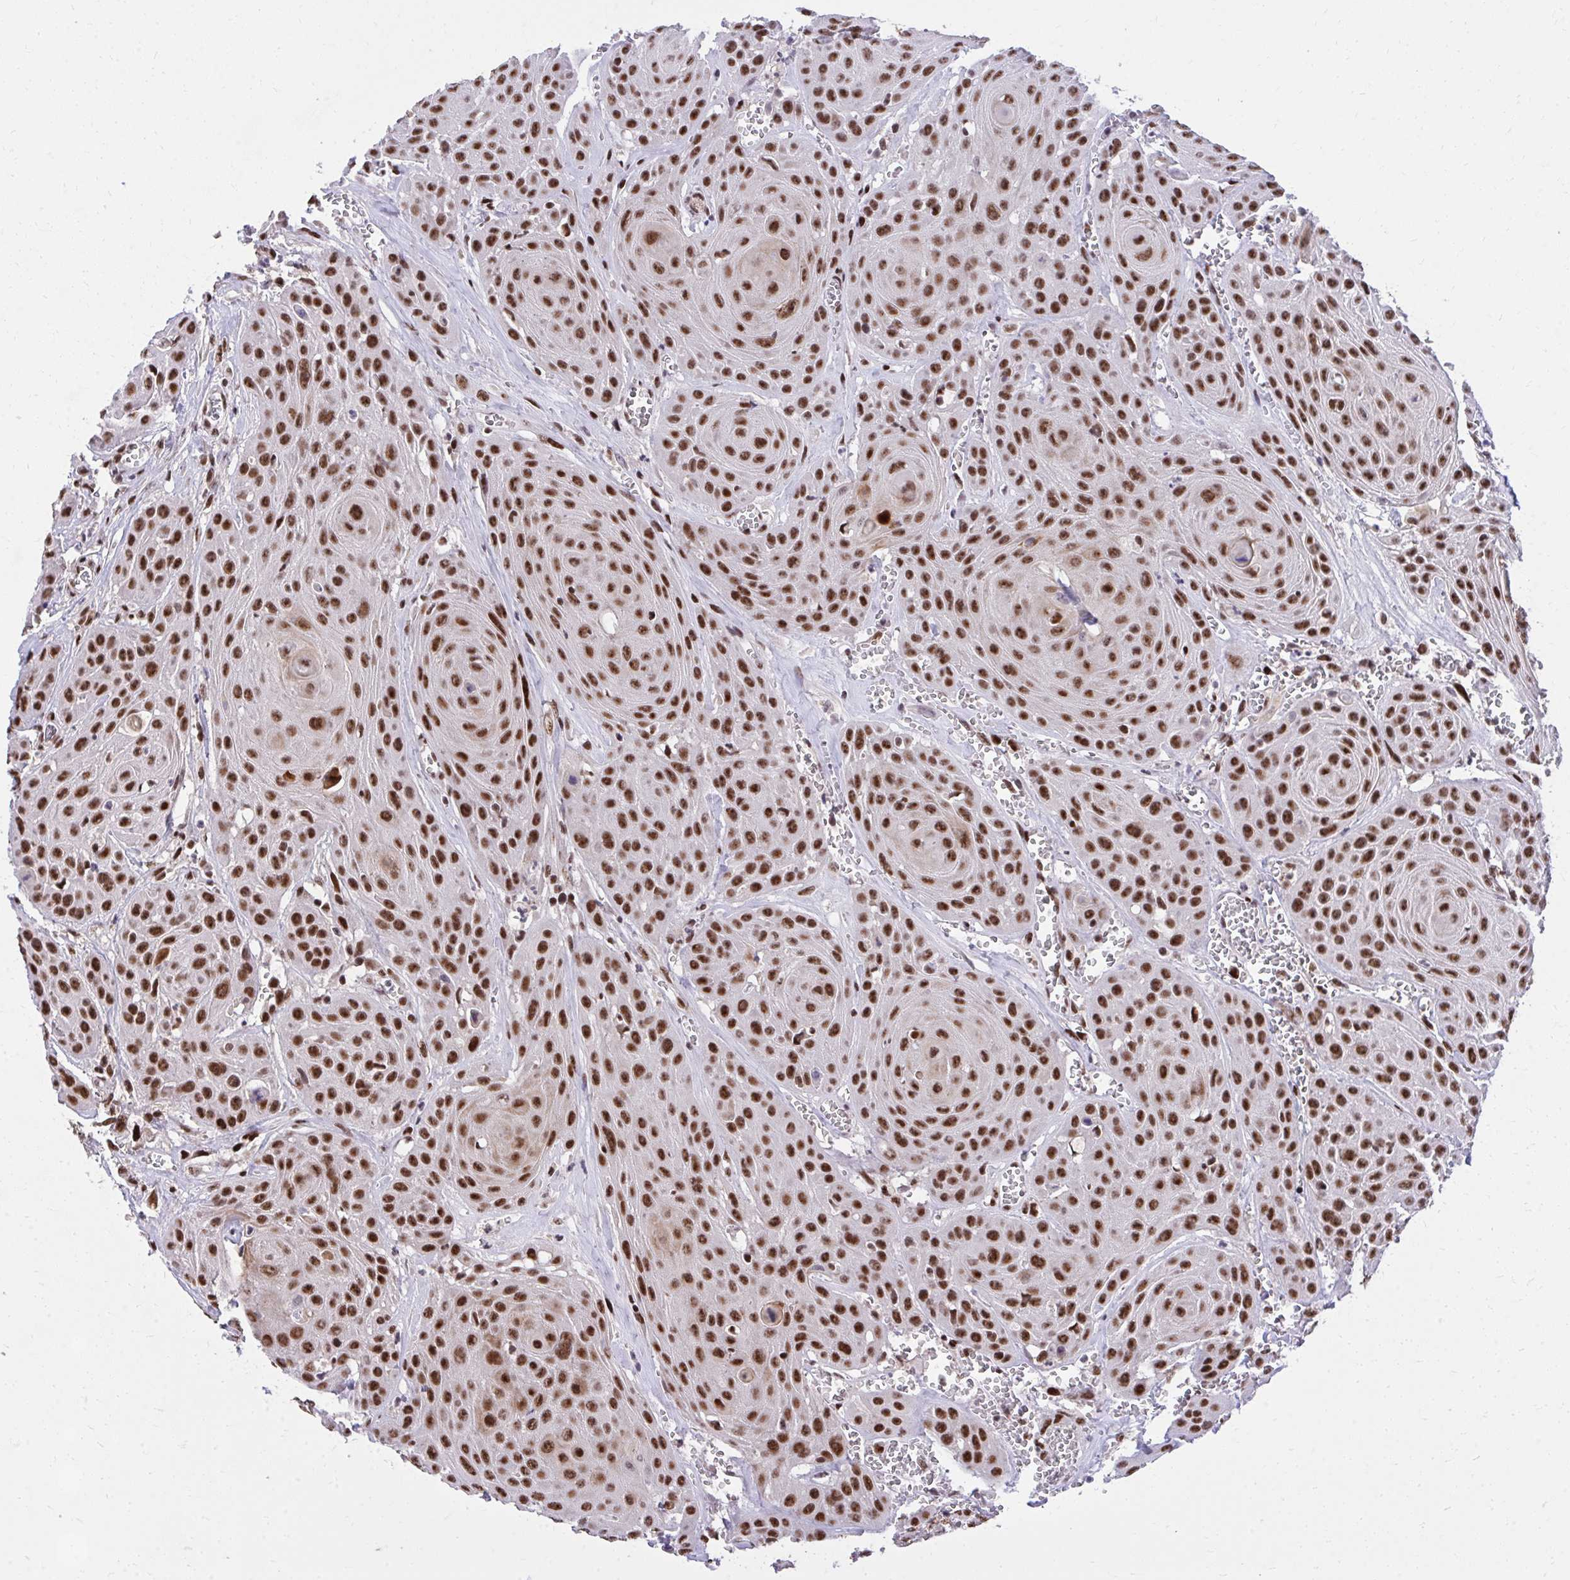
{"staining": {"intensity": "strong", "quantity": ">75%", "location": "nuclear"}, "tissue": "head and neck cancer", "cell_type": "Tumor cells", "image_type": "cancer", "snomed": [{"axis": "morphology", "description": "Squamous cell carcinoma, NOS"}, {"axis": "topography", "description": "Oral tissue"}, {"axis": "topography", "description": "Head-Neck"}], "caption": "IHC photomicrograph of human head and neck cancer (squamous cell carcinoma) stained for a protein (brown), which demonstrates high levels of strong nuclear staining in about >75% of tumor cells.", "gene": "SYNE4", "patient": {"sex": "male", "age": 81}}